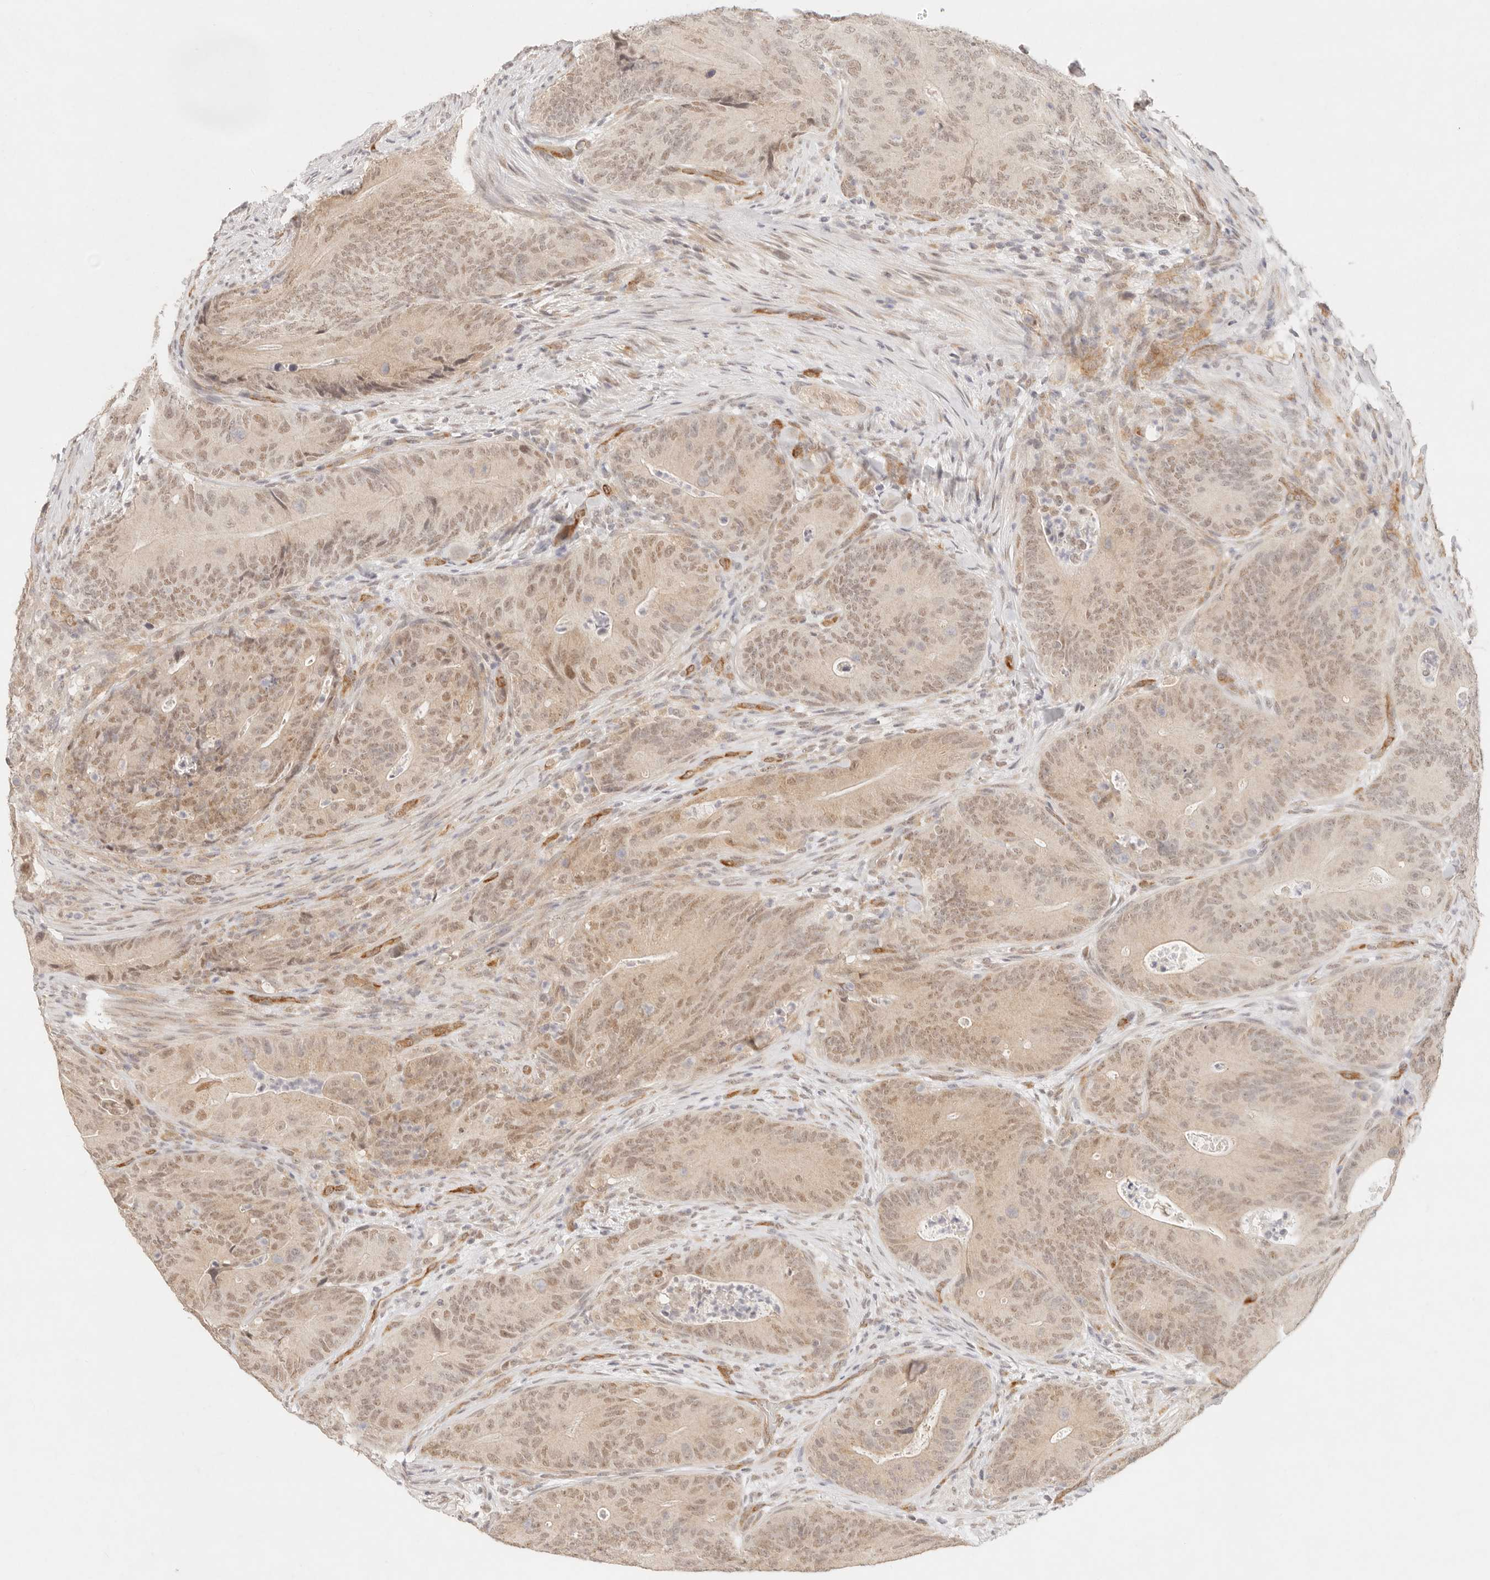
{"staining": {"intensity": "weak", "quantity": ">75%", "location": "nuclear"}, "tissue": "colorectal cancer", "cell_type": "Tumor cells", "image_type": "cancer", "snomed": [{"axis": "morphology", "description": "Normal tissue, NOS"}, {"axis": "topography", "description": "Colon"}], "caption": "Colorectal cancer stained with DAB immunohistochemistry demonstrates low levels of weak nuclear staining in about >75% of tumor cells.", "gene": "GPR156", "patient": {"sex": "female", "age": 82}}